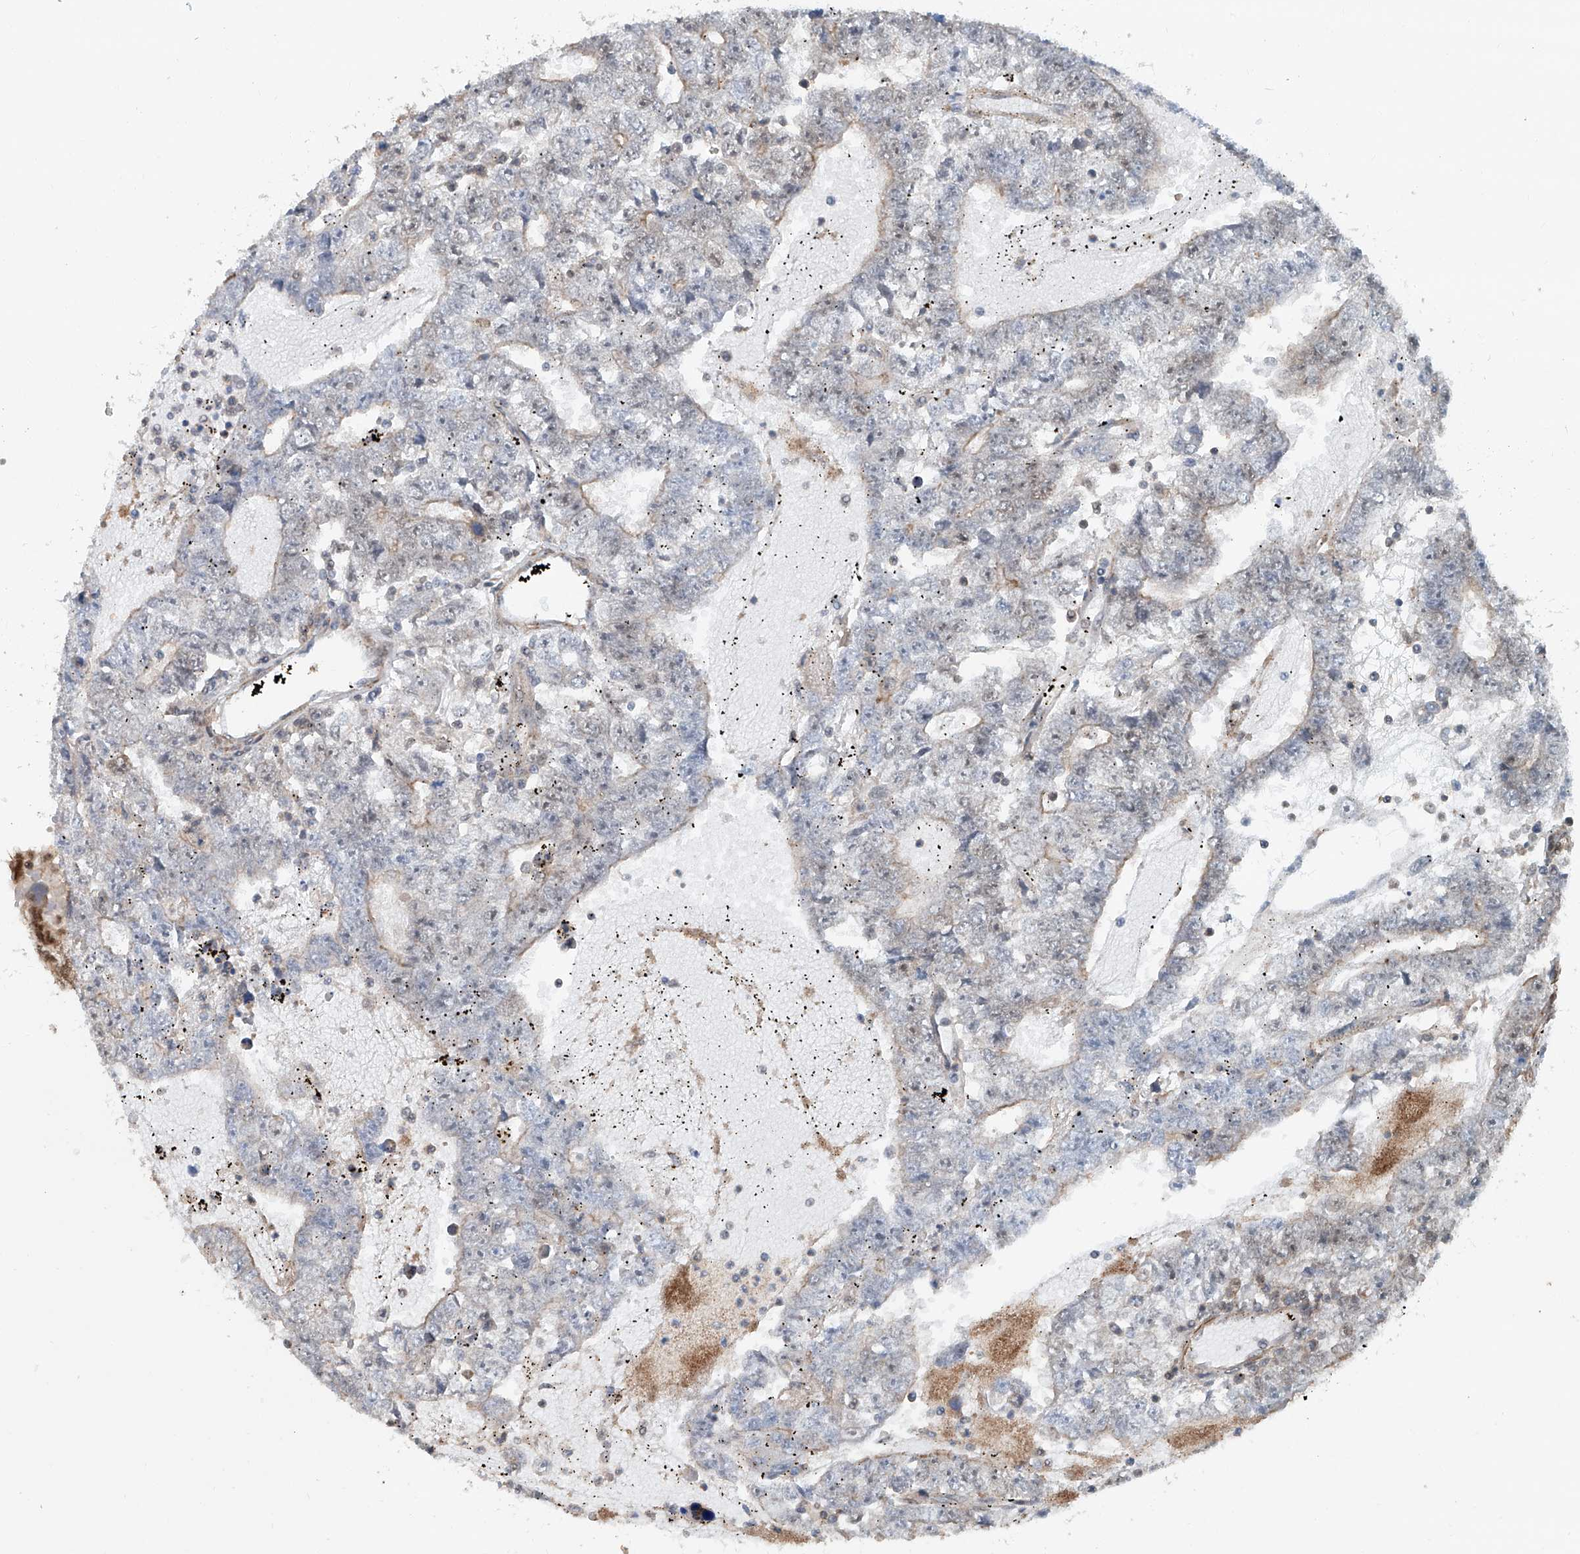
{"staining": {"intensity": "negative", "quantity": "none", "location": "none"}, "tissue": "testis cancer", "cell_type": "Tumor cells", "image_type": "cancer", "snomed": [{"axis": "morphology", "description": "Carcinoma, Embryonal, NOS"}, {"axis": "topography", "description": "Testis"}], "caption": "Protein analysis of testis cancer (embryonal carcinoma) reveals no significant staining in tumor cells. (Brightfield microscopy of DAB immunohistochemistry at high magnification).", "gene": "SDE2", "patient": {"sex": "male", "age": 25}}